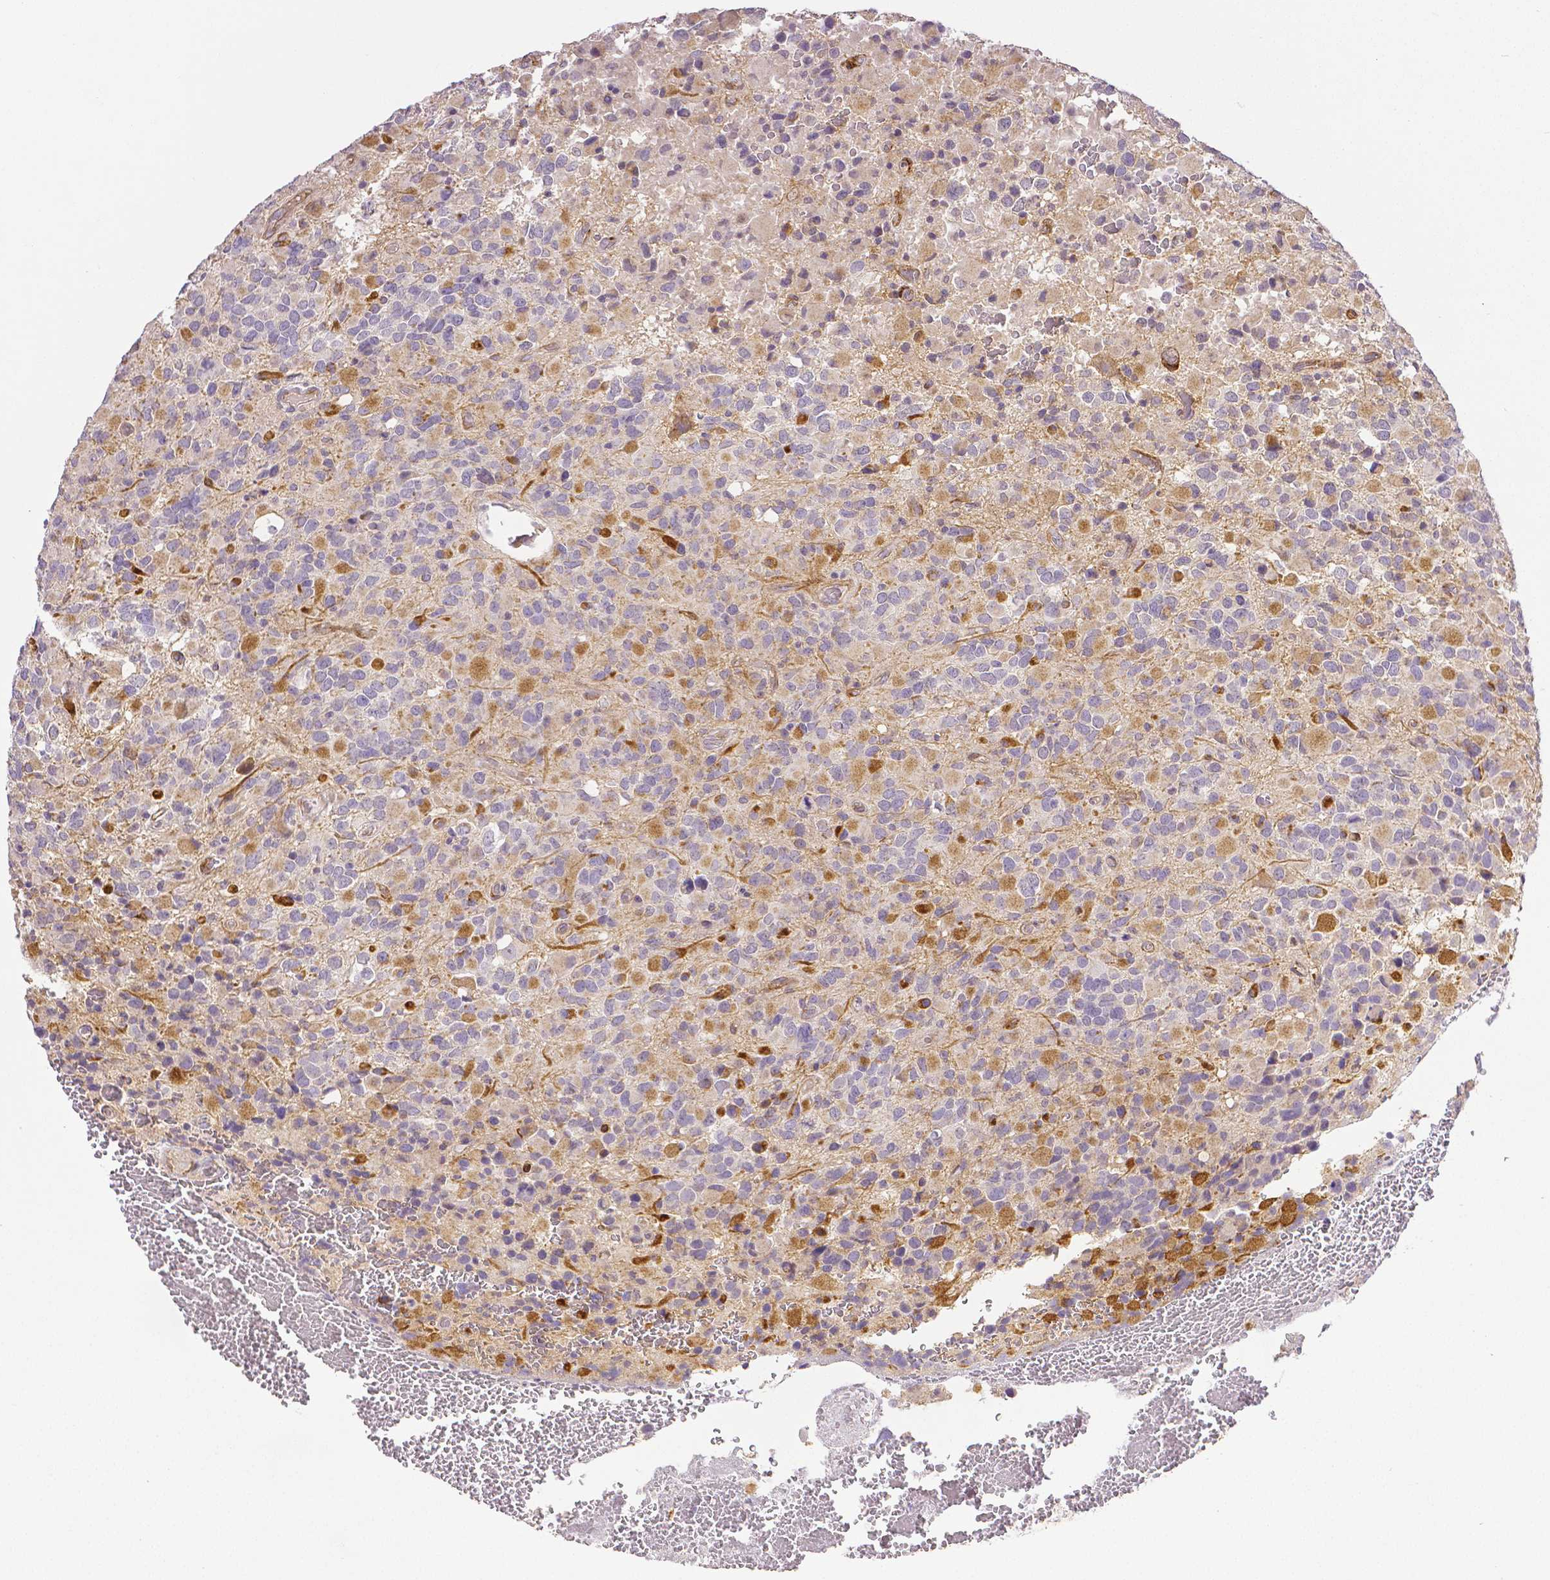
{"staining": {"intensity": "negative", "quantity": "none", "location": "none"}, "tissue": "glioma", "cell_type": "Tumor cells", "image_type": "cancer", "snomed": [{"axis": "morphology", "description": "Glioma, malignant, High grade"}, {"axis": "topography", "description": "Brain"}], "caption": "This micrograph is of malignant high-grade glioma stained with immunohistochemistry (IHC) to label a protein in brown with the nuclei are counter-stained blue. There is no expression in tumor cells.", "gene": "THY1", "patient": {"sex": "female", "age": 40}}